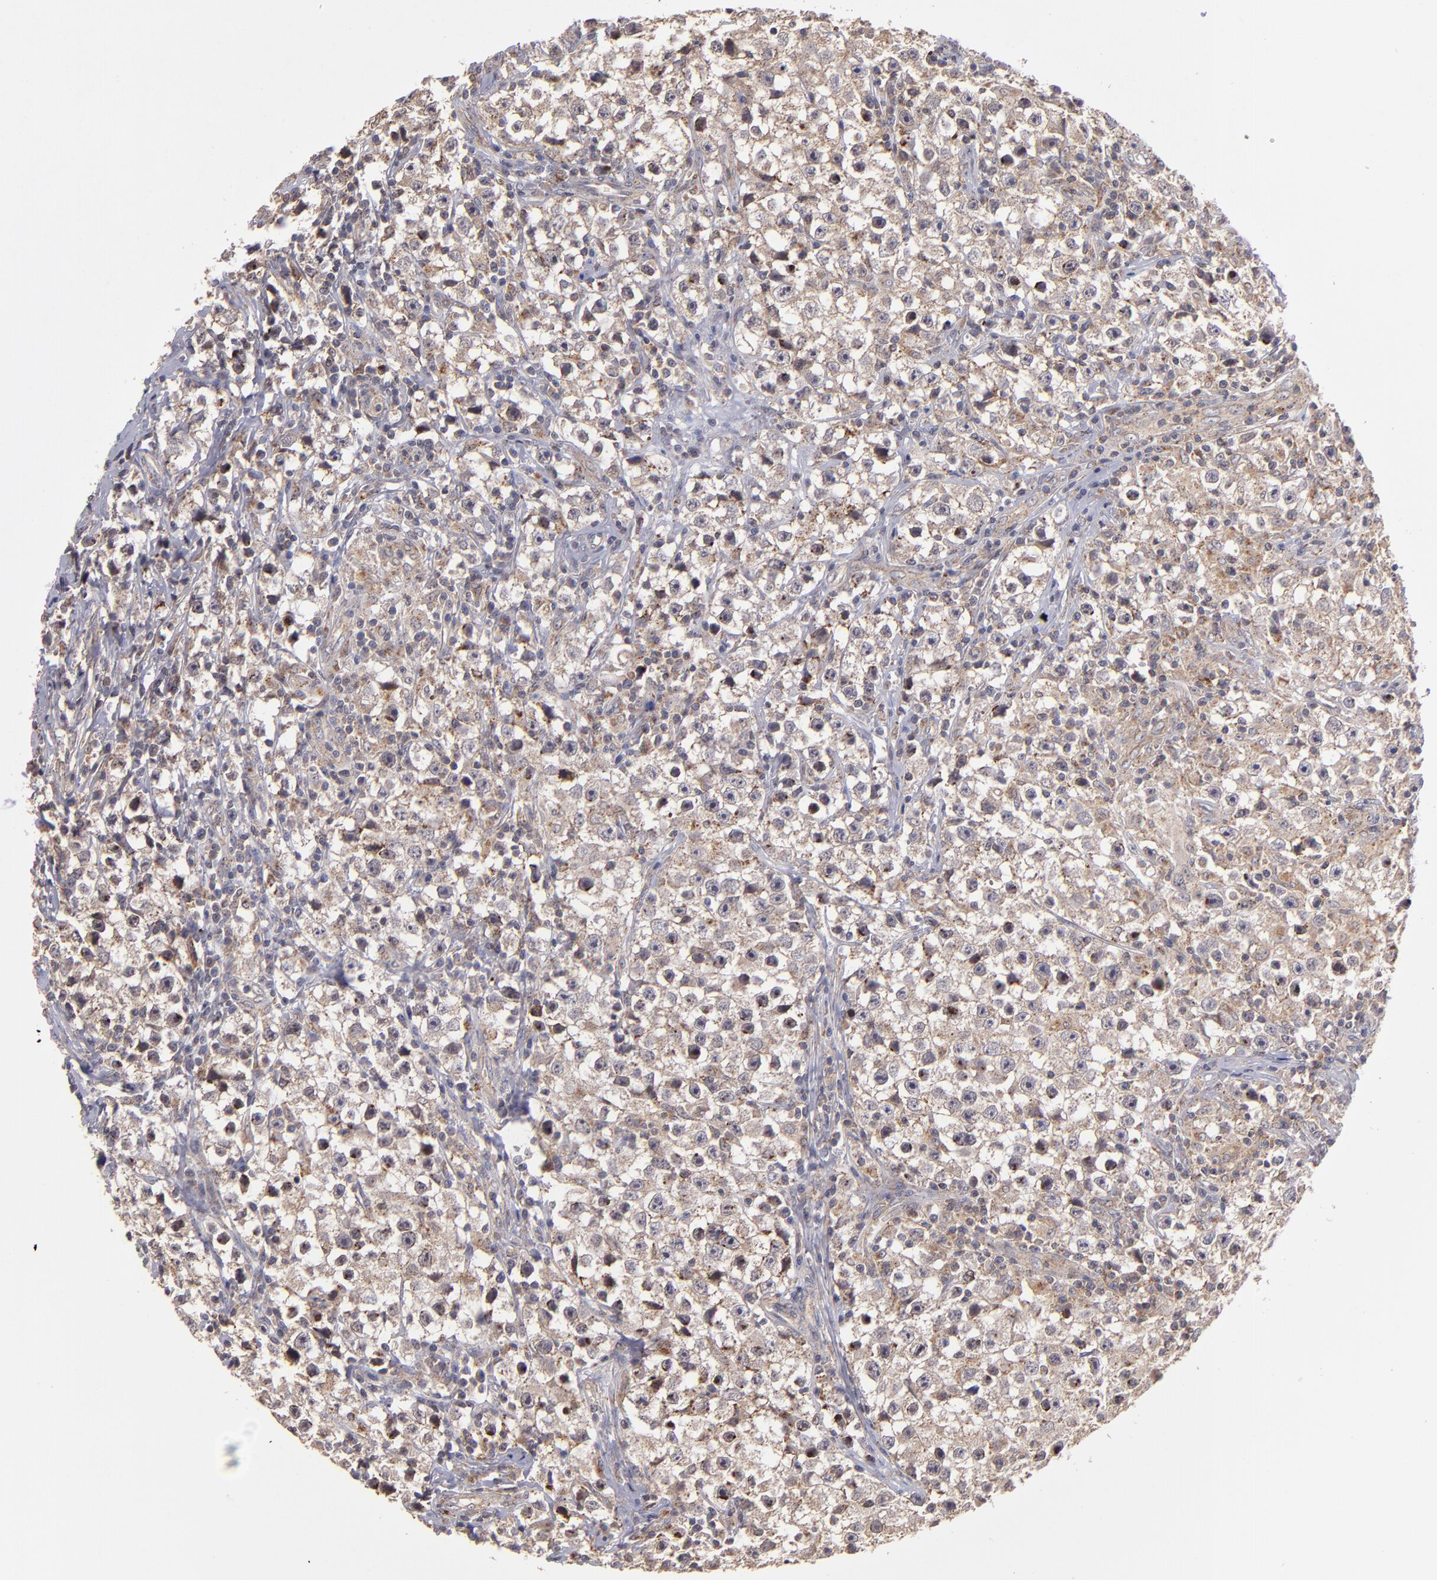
{"staining": {"intensity": "moderate", "quantity": ">75%", "location": "cytoplasmic/membranous"}, "tissue": "testis cancer", "cell_type": "Tumor cells", "image_type": "cancer", "snomed": [{"axis": "morphology", "description": "Seminoma, NOS"}, {"axis": "topography", "description": "Testis"}], "caption": "Immunohistochemical staining of testis seminoma exhibits medium levels of moderate cytoplasmic/membranous expression in about >75% of tumor cells.", "gene": "ZFYVE1", "patient": {"sex": "male", "age": 35}}